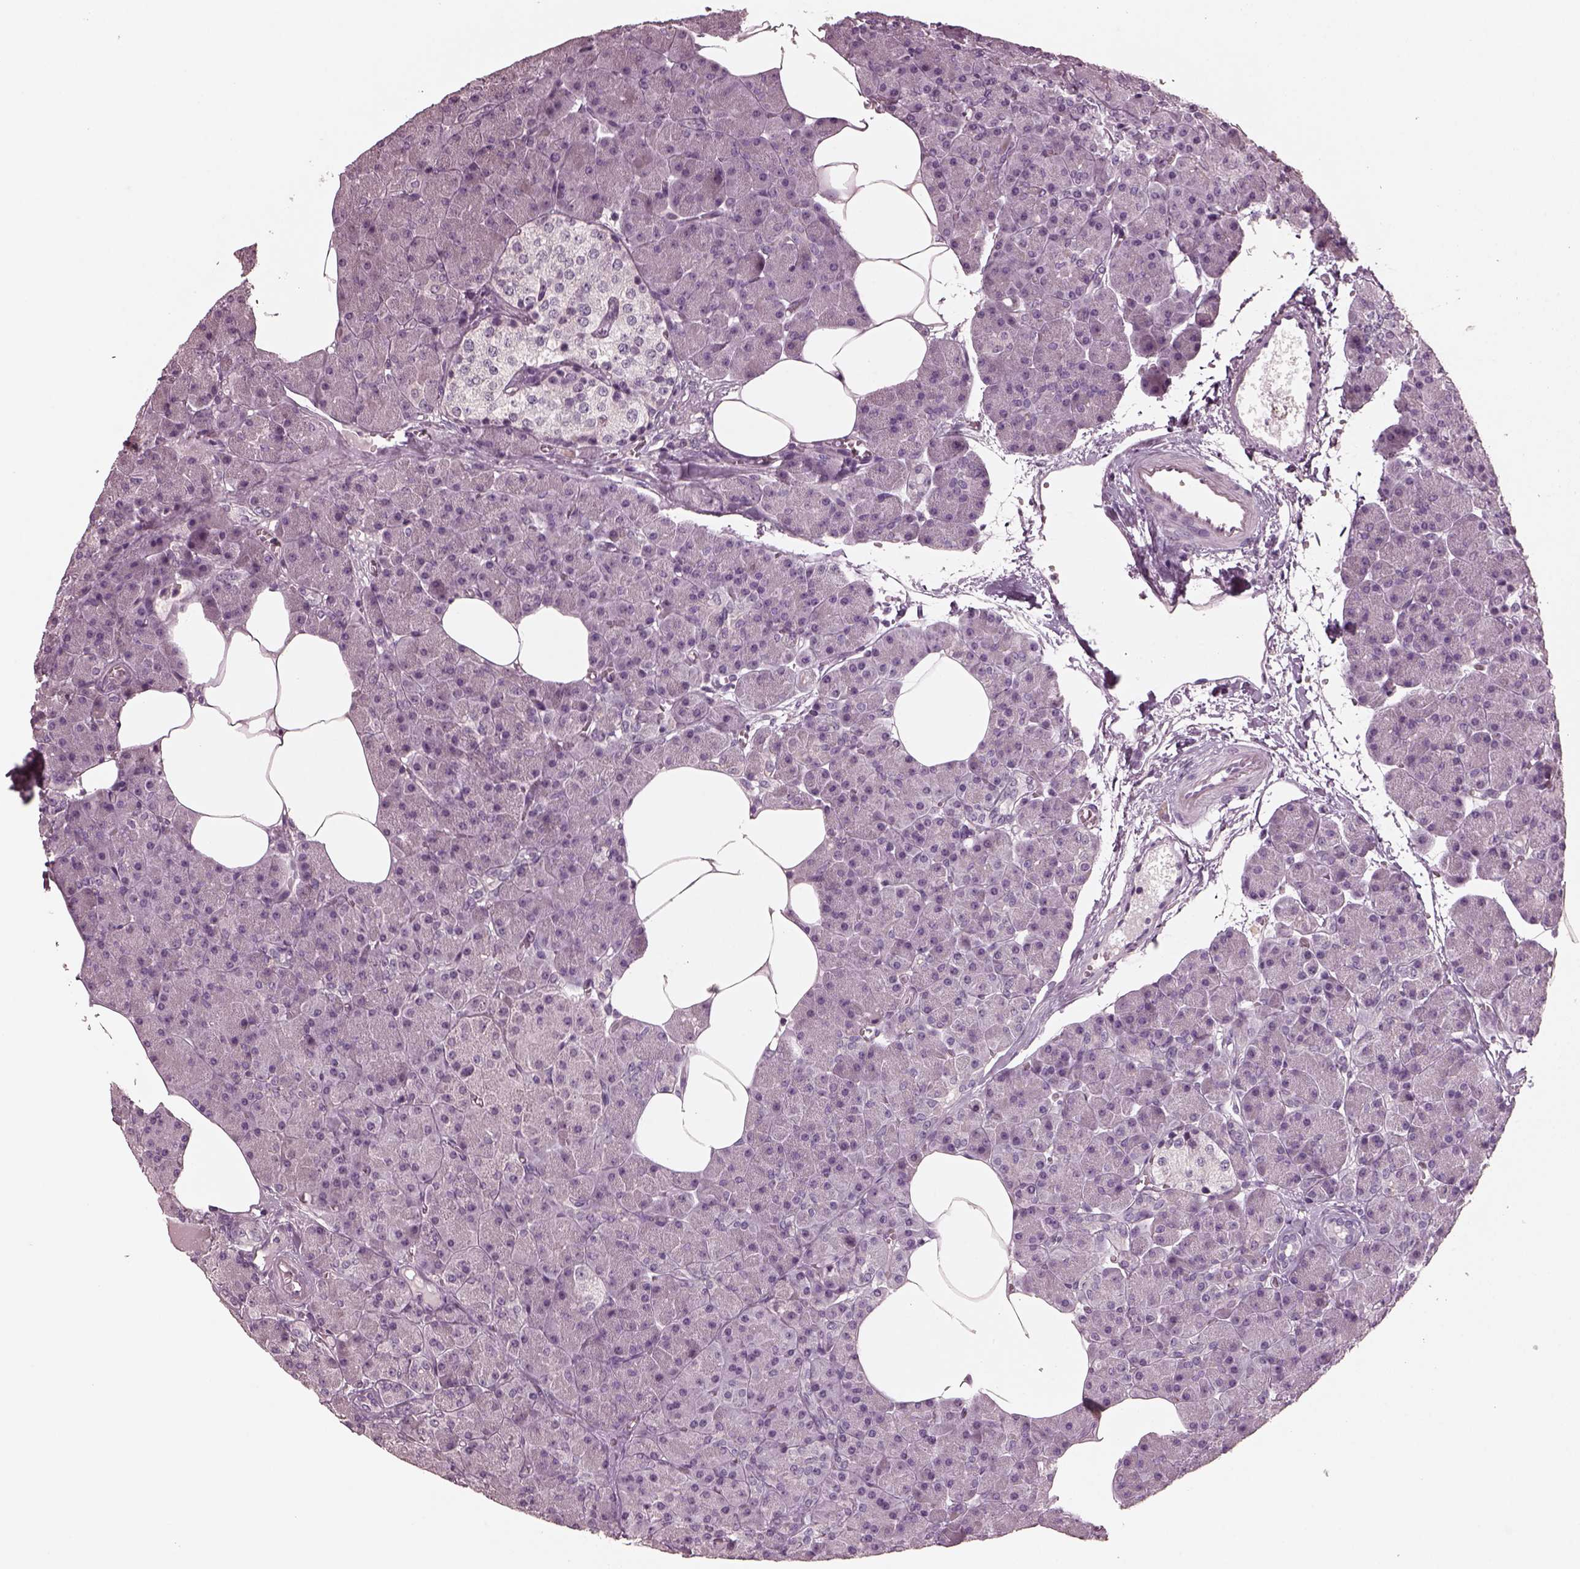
{"staining": {"intensity": "negative", "quantity": "none", "location": "none"}, "tissue": "pancreas", "cell_type": "Exocrine glandular cells", "image_type": "normal", "snomed": [{"axis": "morphology", "description": "Normal tissue, NOS"}, {"axis": "topography", "description": "Pancreas"}], "caption": "This is an immunohistochemistry image of normal human pancreas. There is no staining in exocrine glandular cells.", "gene": "RCVRN", "patient": {"sex": "female", "age": 45}}